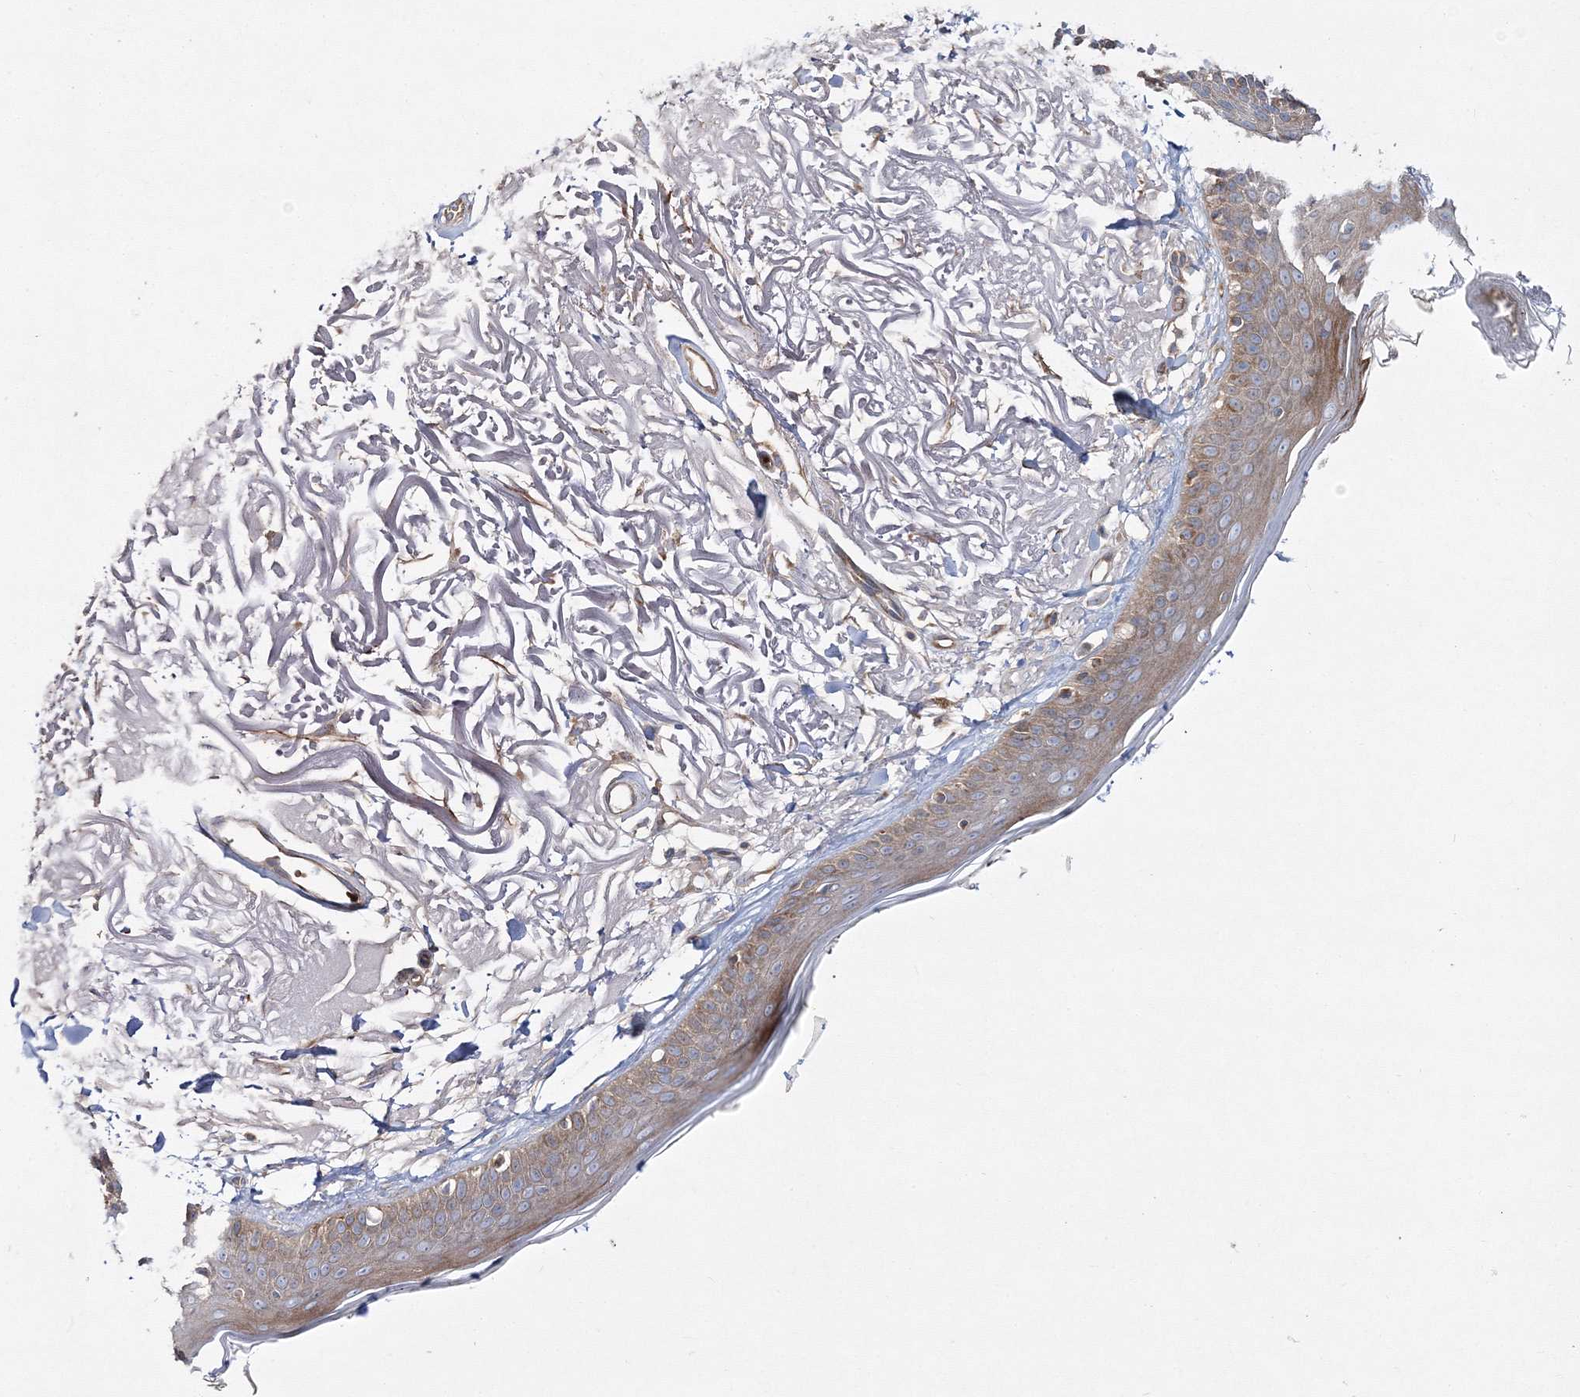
{"staining": {"intensity": "moderate", "quantity": ">75%", "location": "cytoplasmic/membranous"}, "tissue": "skin", "cell_type": "Fibroblasts", "image_type": "normal", "snomed": [{"axis": "morphology", "description": "Normal tissue, NOS"}, {"axis": "topography", "description": "Skin"}, {"axis": "topography", "description": "Skeletal muscle"}], "caption": "Immunohistochemical staining of normal skin shows medium levels of moderate cytoplasmic/membranous staining in approximately >75% of fibroblasts.", "gene": "ZSWIM6", "patient": {"sex": "male", "age": 83}}